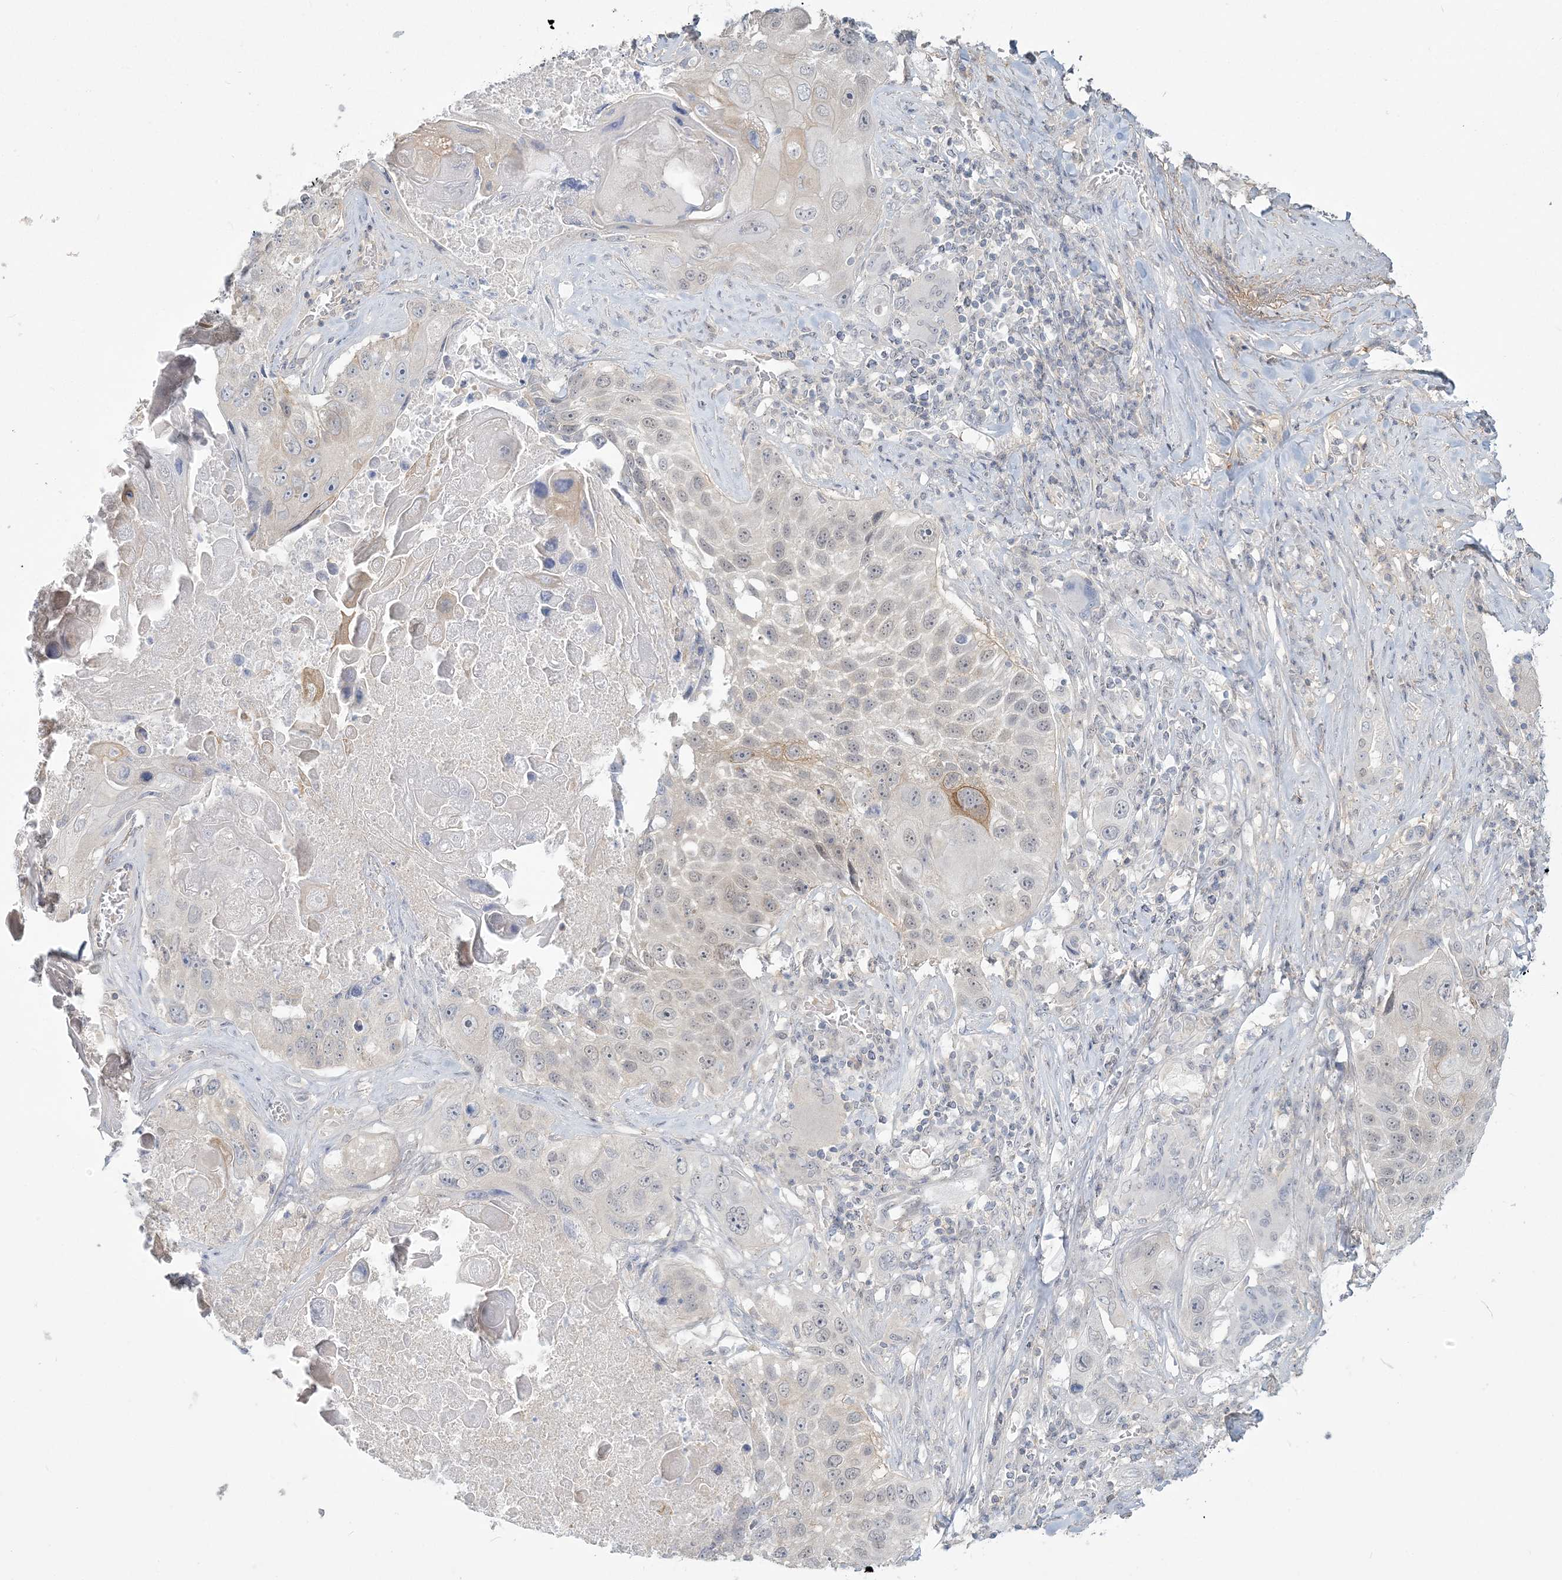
{"staining": {"intensity": "moderate", "quantity": "<25%", "location": "cytoplasmic/membranous"}, "tissue": "lung cancer", "cell_type": "Tumor cells", "image_type": "cancer", "snomed": [{"axis": "morphology", "description": "Squamous cell carcinoma, NOS"}, {"axis": "topography", "description": "Lung"}], "caption": "IHC micrograph of lung cancer stained for a protein (brown), which displays low levels of moderate cytoplasmic/membranous staining in approximately <25% of tumor cells.", "gene": "ANKS1A", "patient": {"sex": "male", "age": 61}}